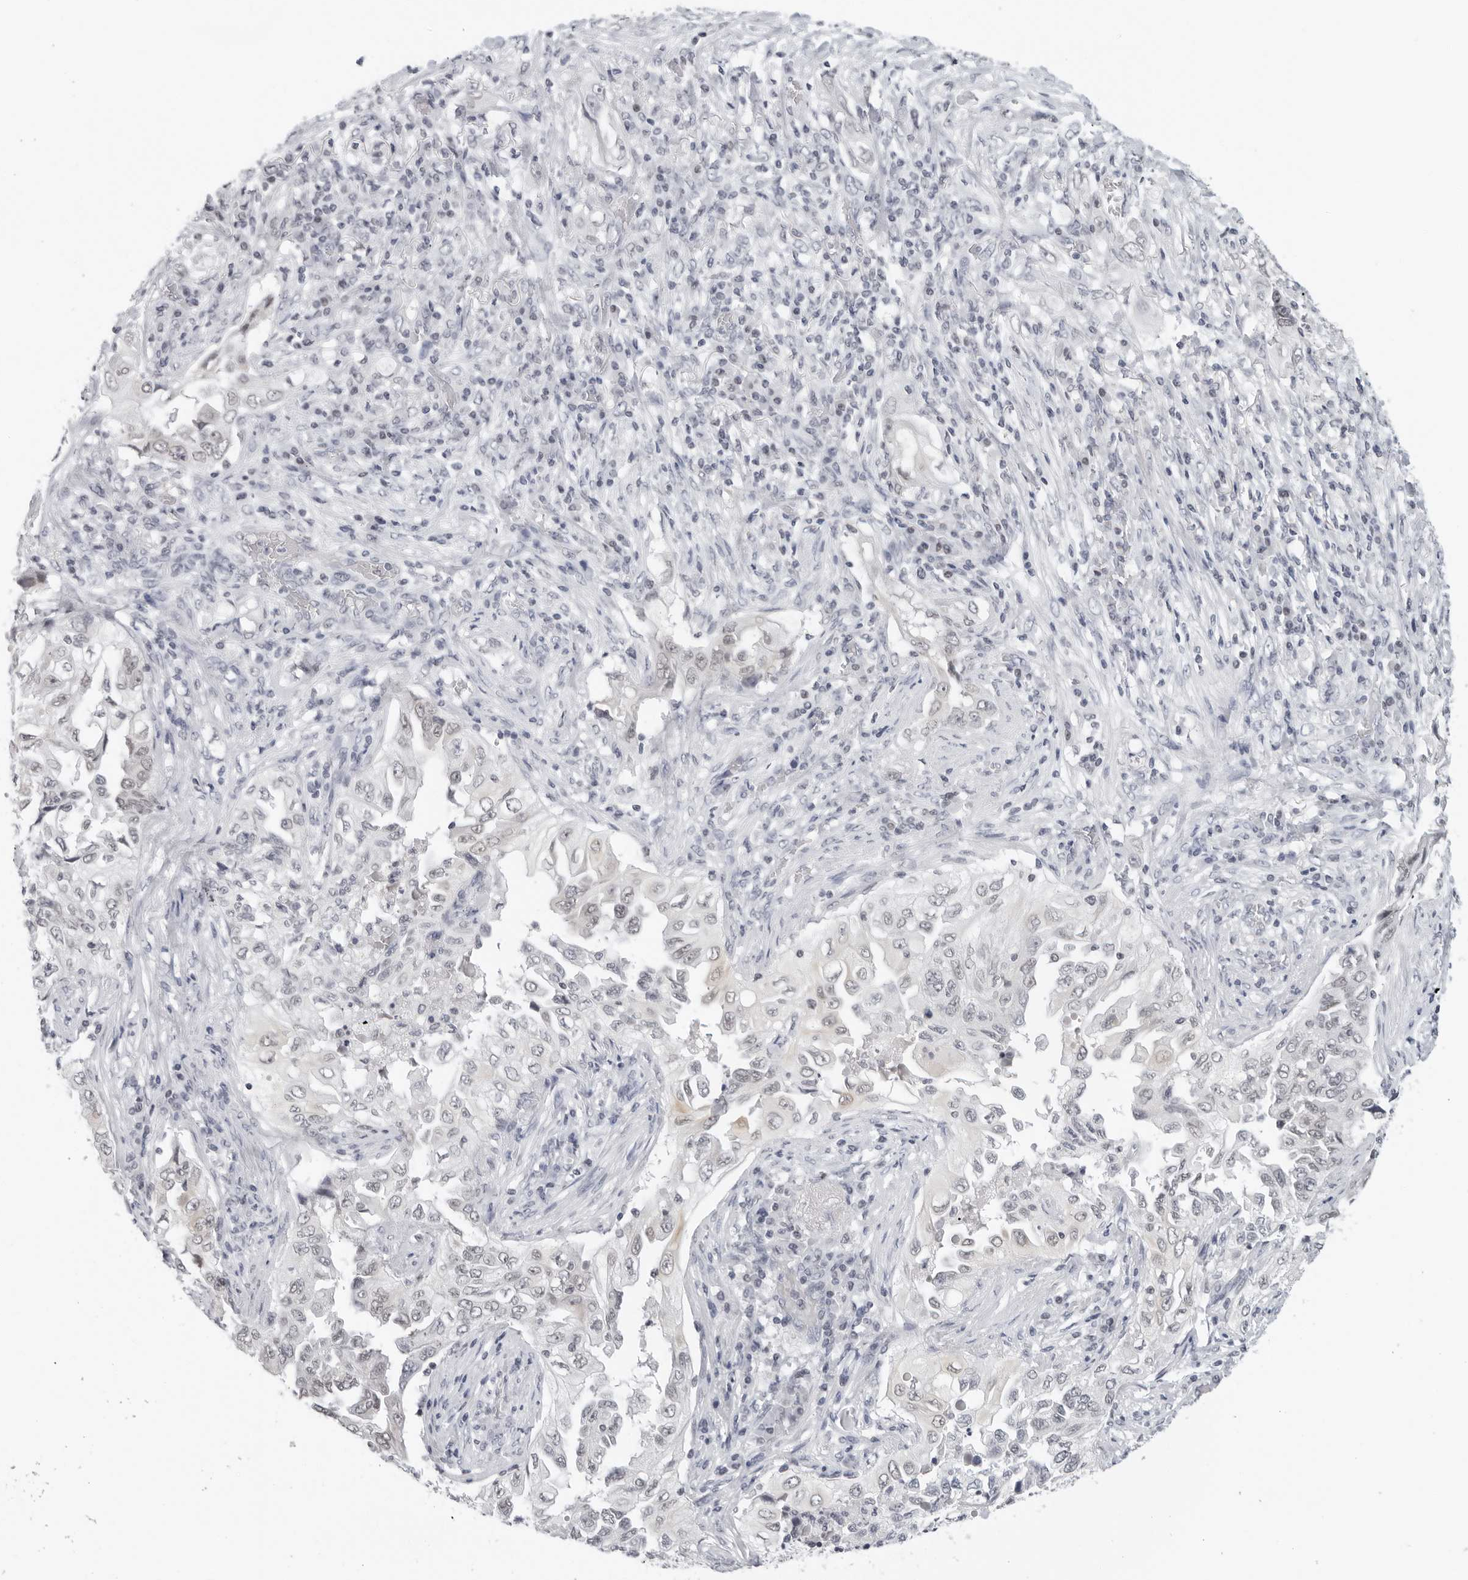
{"staining": {"intensity": "weak", "quantity": "<25%", "location": "nuclear"}, "tissue": "lung cancer", "cell_type": "Tumor cells", "image_type": "cancer", "snomed": [{"axis": "morphology", "description": "Adenocarcinoma, NOS"}, {"axis": "topography", "description": "Lung"}], "caption": "Immunohistochemistry (IHC) histopathology image of adenocarcinoma (lung) stained for a protein (brown), which displays no staining in tumor cells.", "gene": "FLG2", "patient": {"sex": "female", "age": 51}}